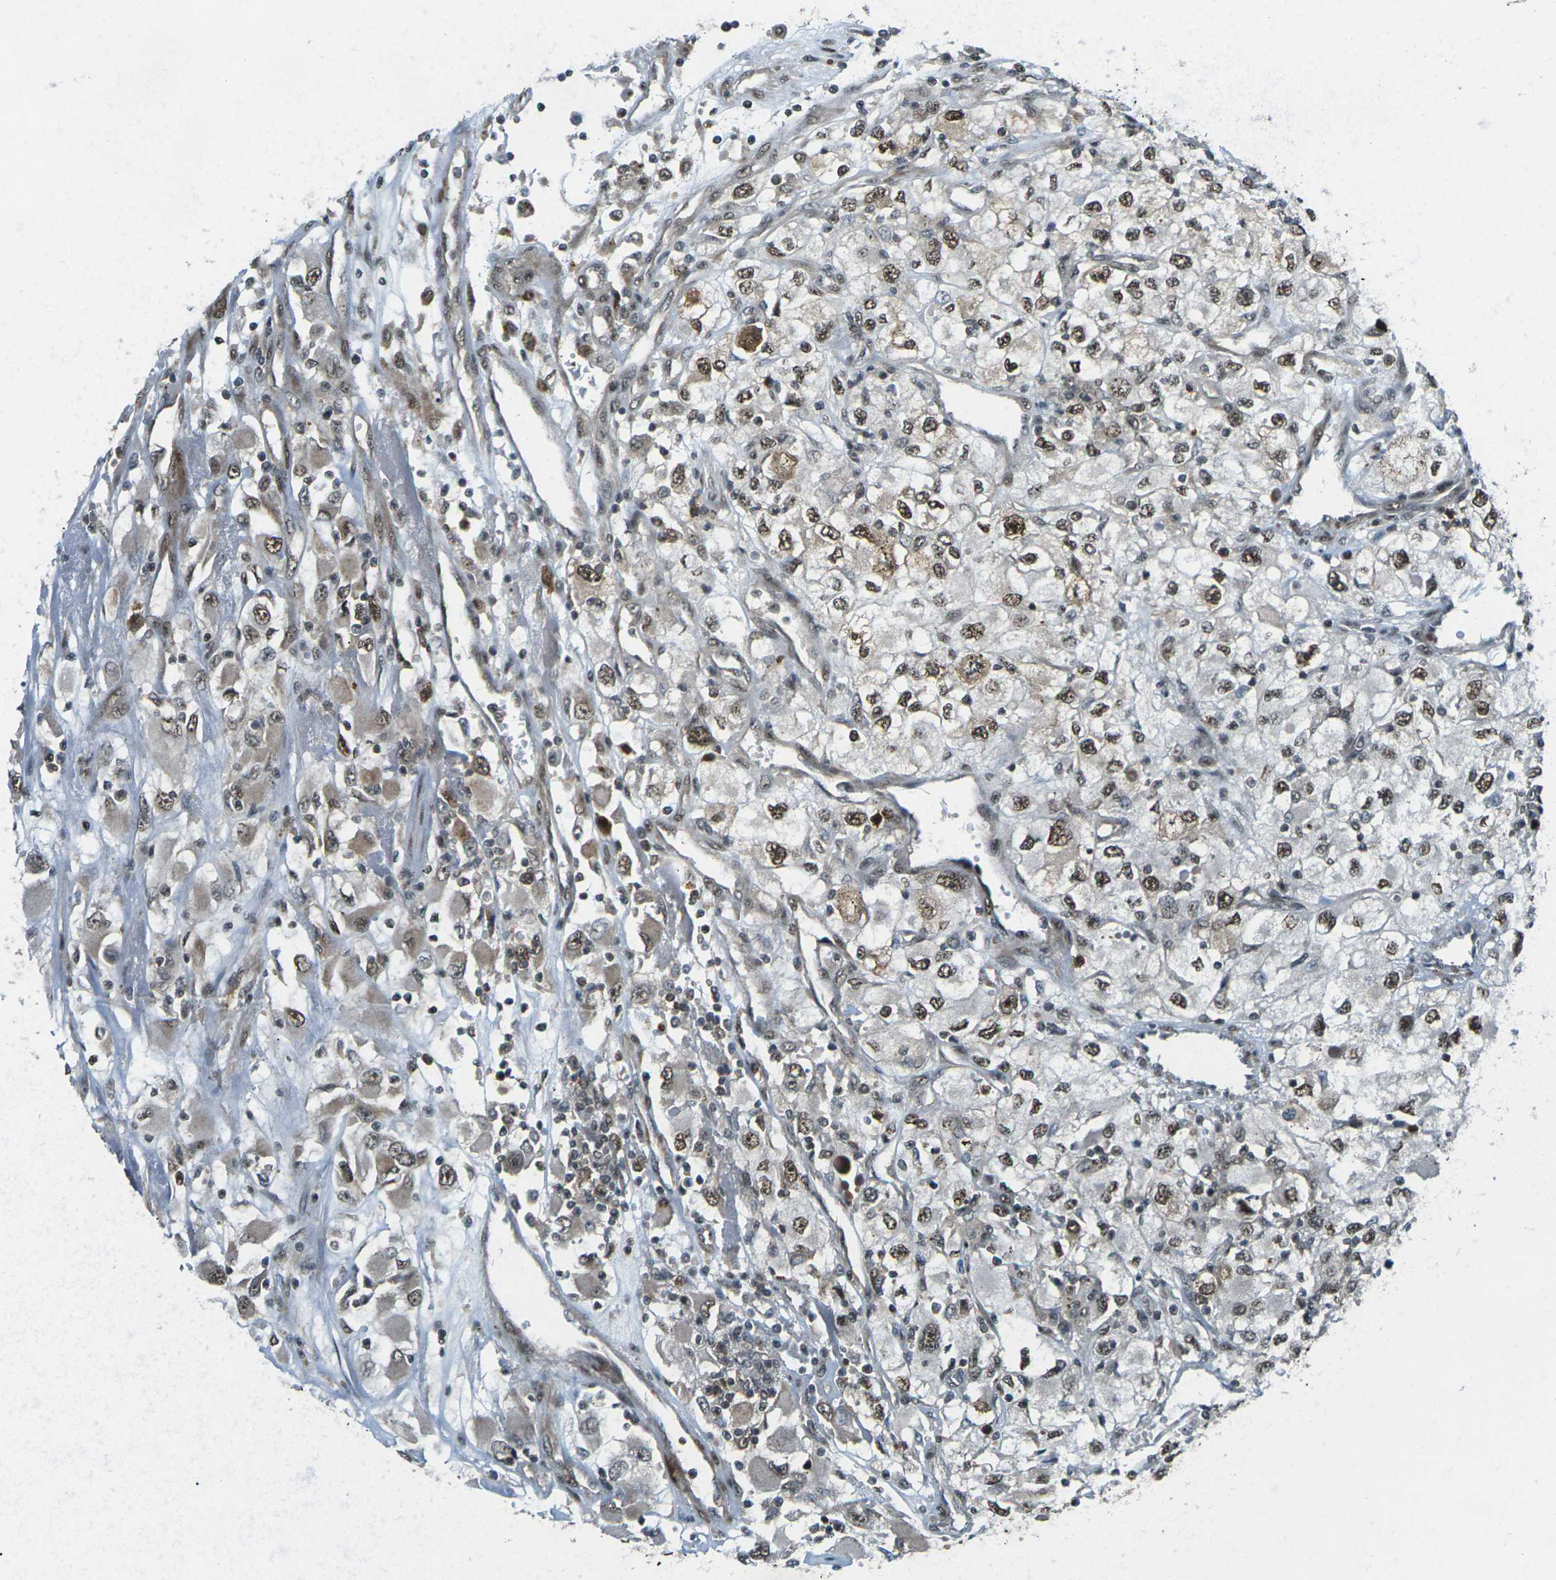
{"staining": {"intensity": "moderate", "quantity": ">75%", "location": "cytoplasmic/membranous,nuclear"}, "tissue": "renal cancer", "cell_type": "Tumor cells", "image_type": "cancer", "snomed": [{"axis": "morphology", "description": "Adenocarcinoma, NOS"}, {"axis": "topography", "description": "Kidney"}], "caption": "There is medium levels of moderate cytoplasmic/membranous and nuclear staining in tumor cells of renal cancer, as demonstrated by immunohistochemical staining (brown color).", "gene": "UBE2S", "patient": {"sex": "female", "age": 52}}